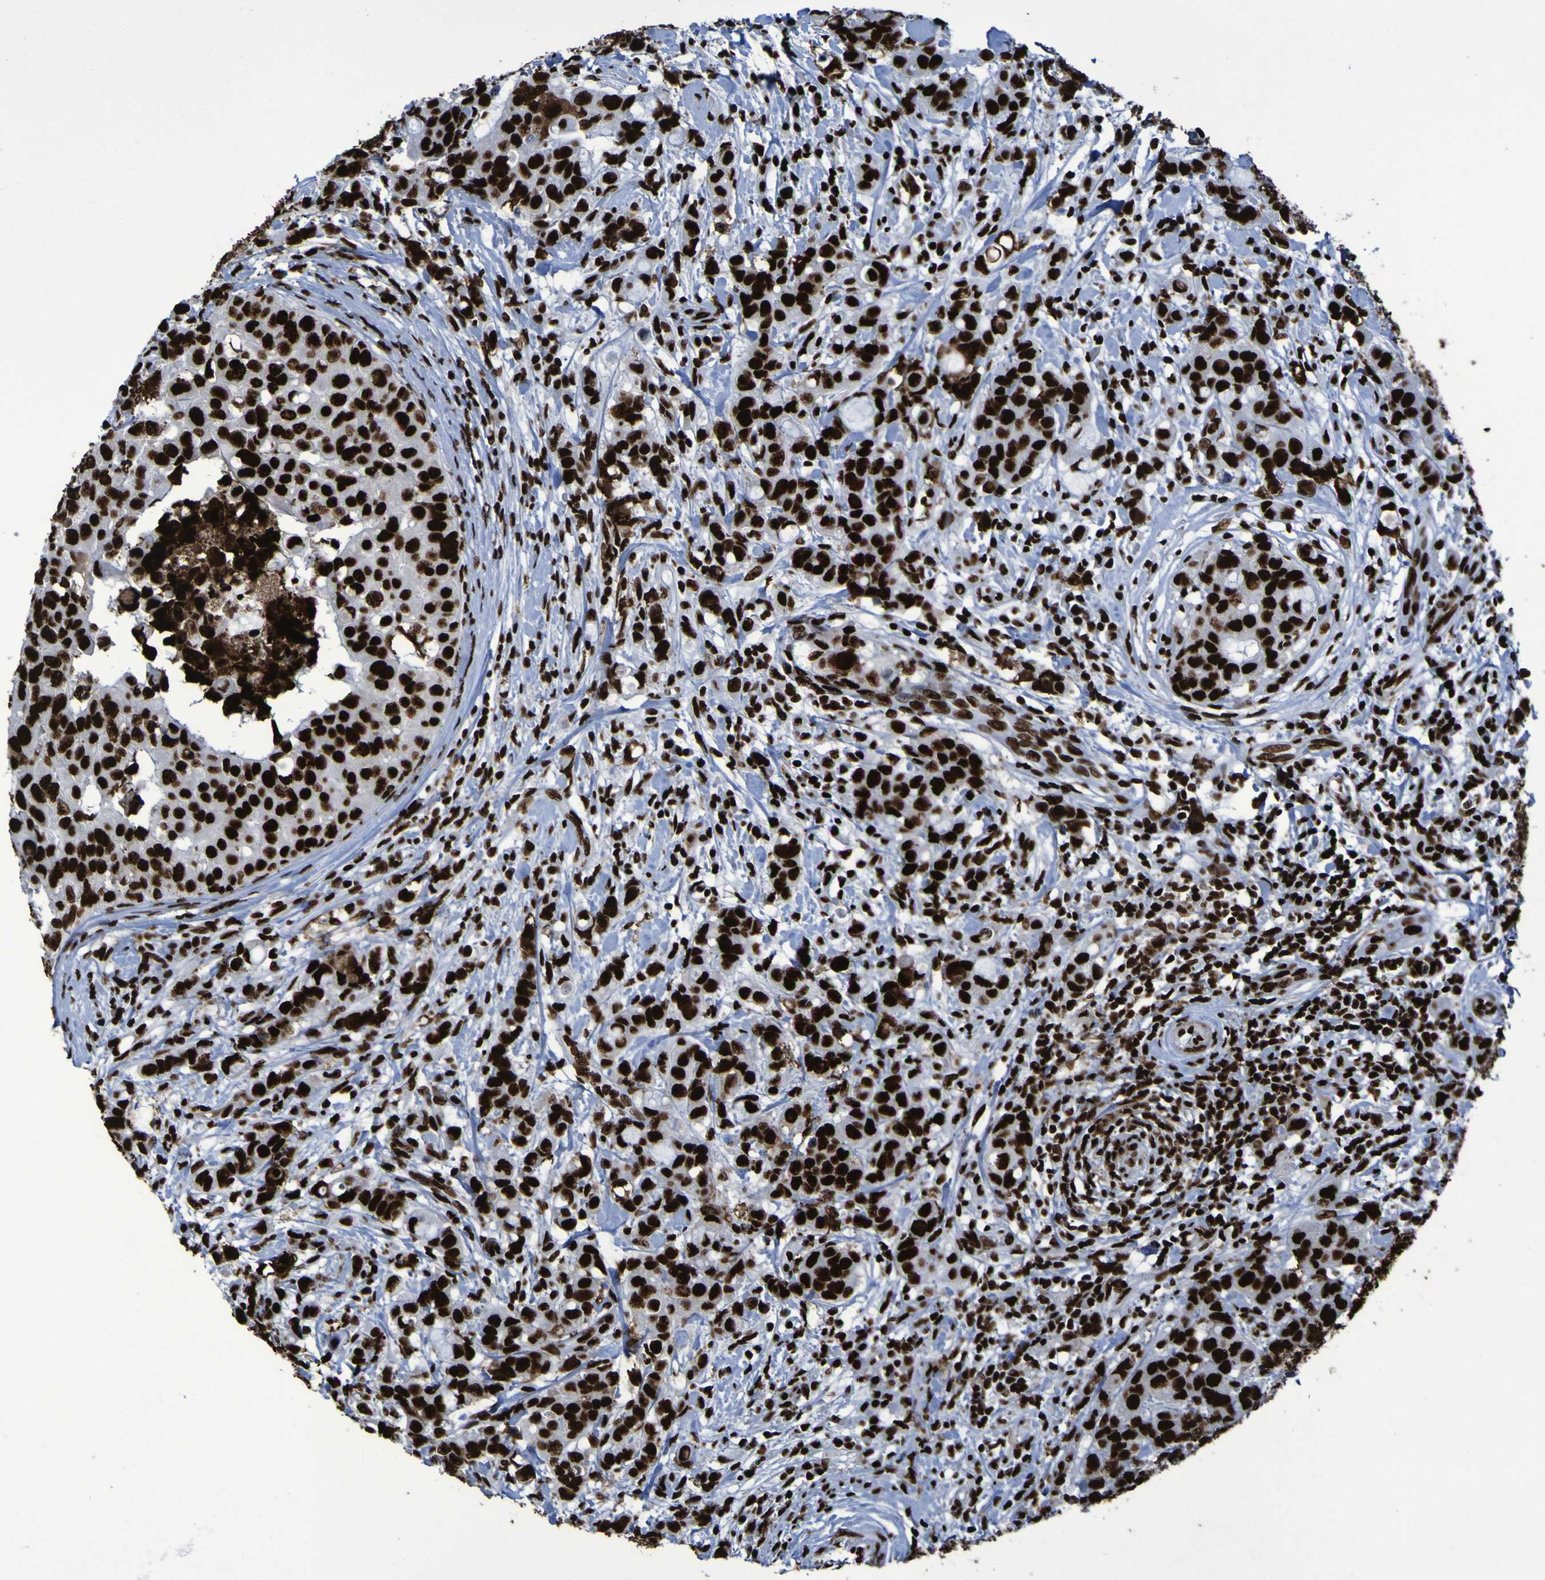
{"staining": {"intensity": "strong", "quantity": ">75%", "location": "nuclear"}, "tissue": "breast cancer", "cell_type": "Tumor cells", "image_type": "cancer", "snomed": [{"axis": "morphology", "description": "Duct carcinoma"}, {"axis": "topography", "description": "Breast"}], "caption": "Immunohistochemistry (IHC) micrograph of breast cancer (infiltrating ductal carcinoma) stained for a protein (brown), which demonstrates high levels of strong nuclear staining in about >75% of tumor cells.", "gene": "NPM1", "patient": {"sex": "female", "age": 27}}